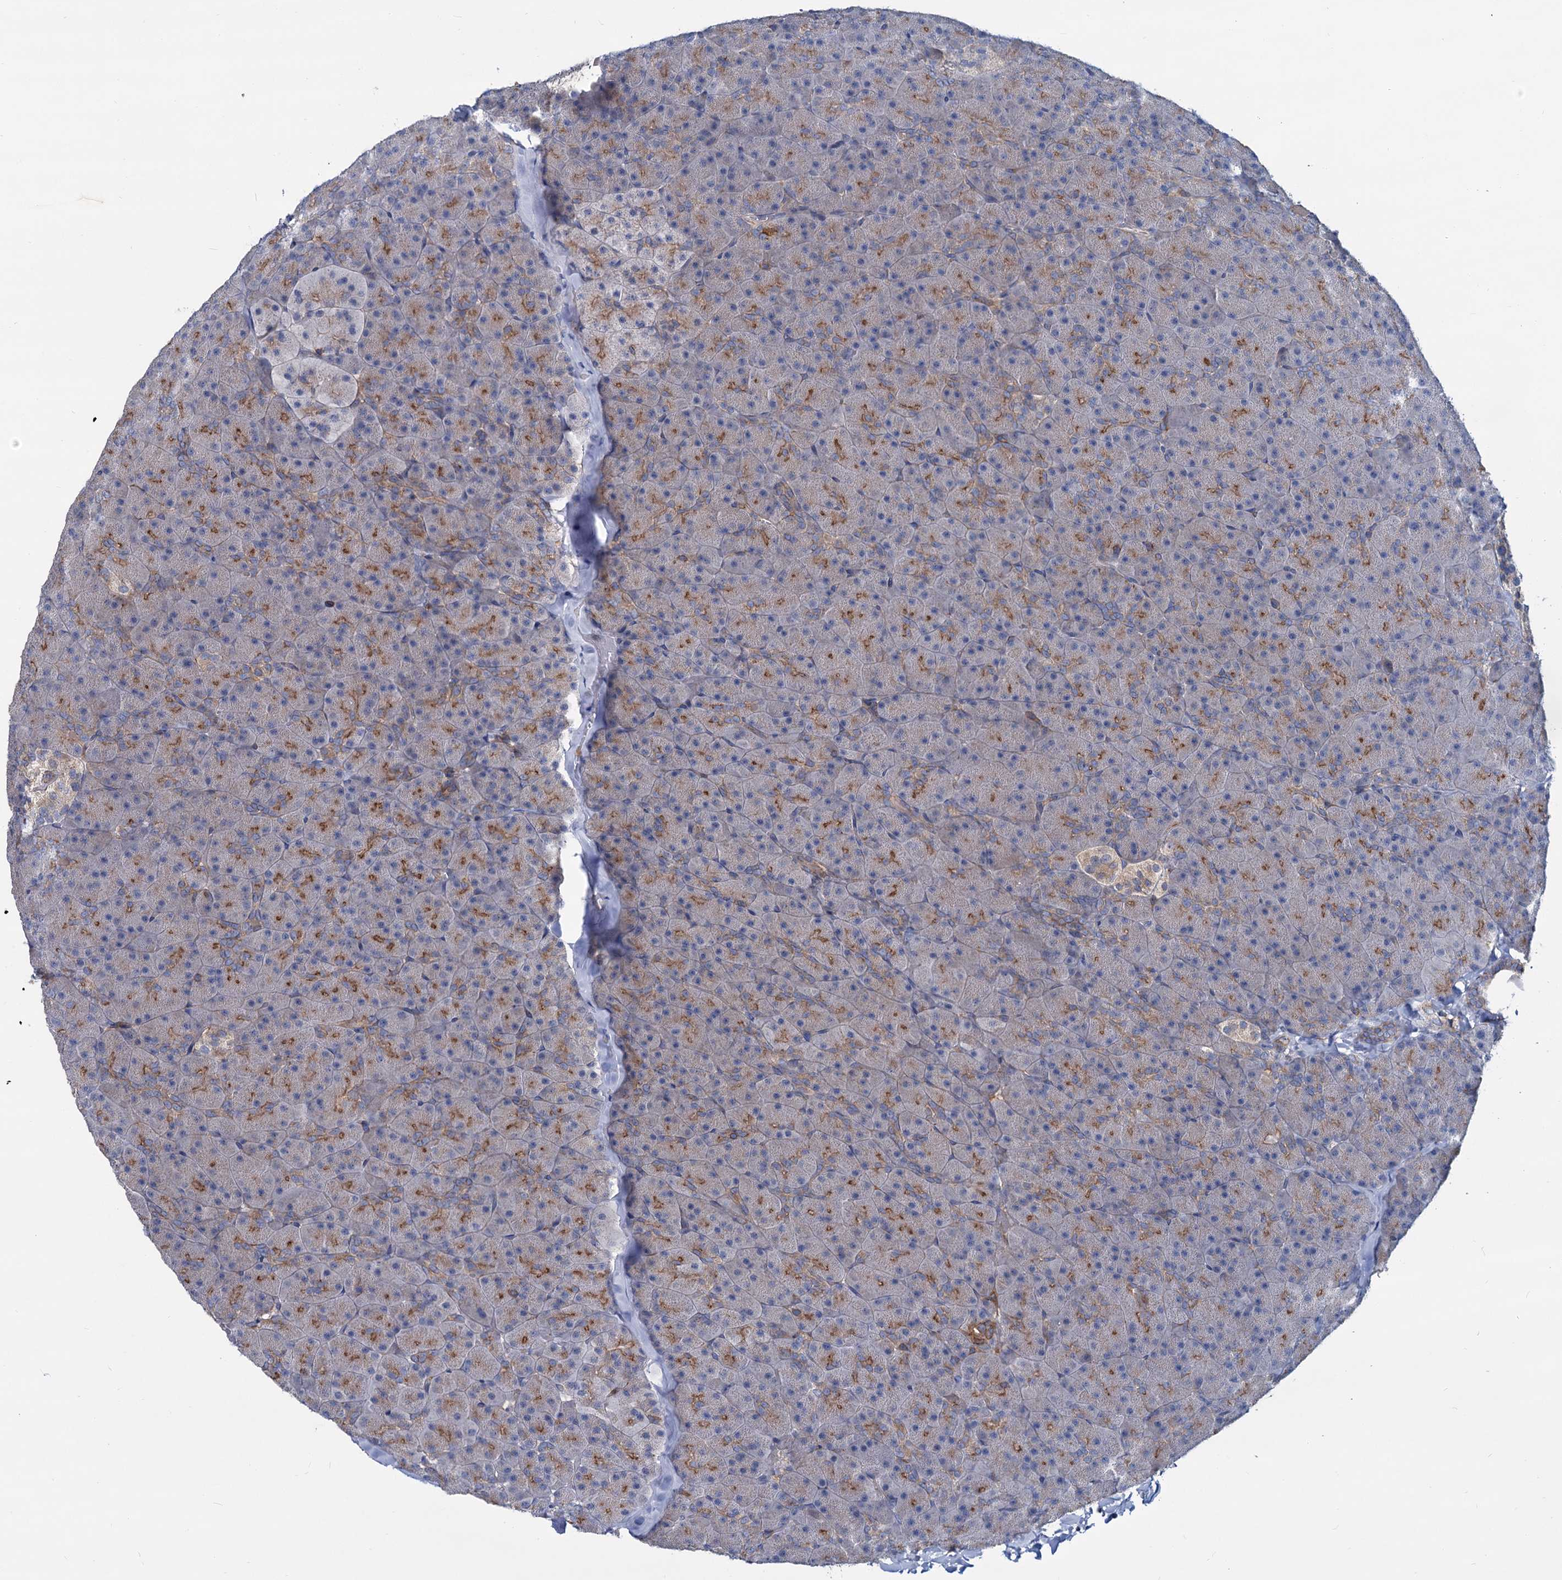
{"staining": {"intensity": "moderate", "quantity": "25%-75%", "location": "cytoplasmic/membranous"}, "tissue": "pancreas", "cell_type": "Exocrine glandular cells", "image_type": "normal", "snomed": [{"axis": "morphology", "description": "Normal tissue, NOS"}, {"axis": "topography", "description": "Pancreas"}], "caption": "The image demonstrates staining of unremarkable pancreas, revealing moderate cytoplasmic/membranous protein positivity (brown color) within exocrine glandular cells.", "gene": "LRCH4", "patient": {"sex": "male", "age": 36}}